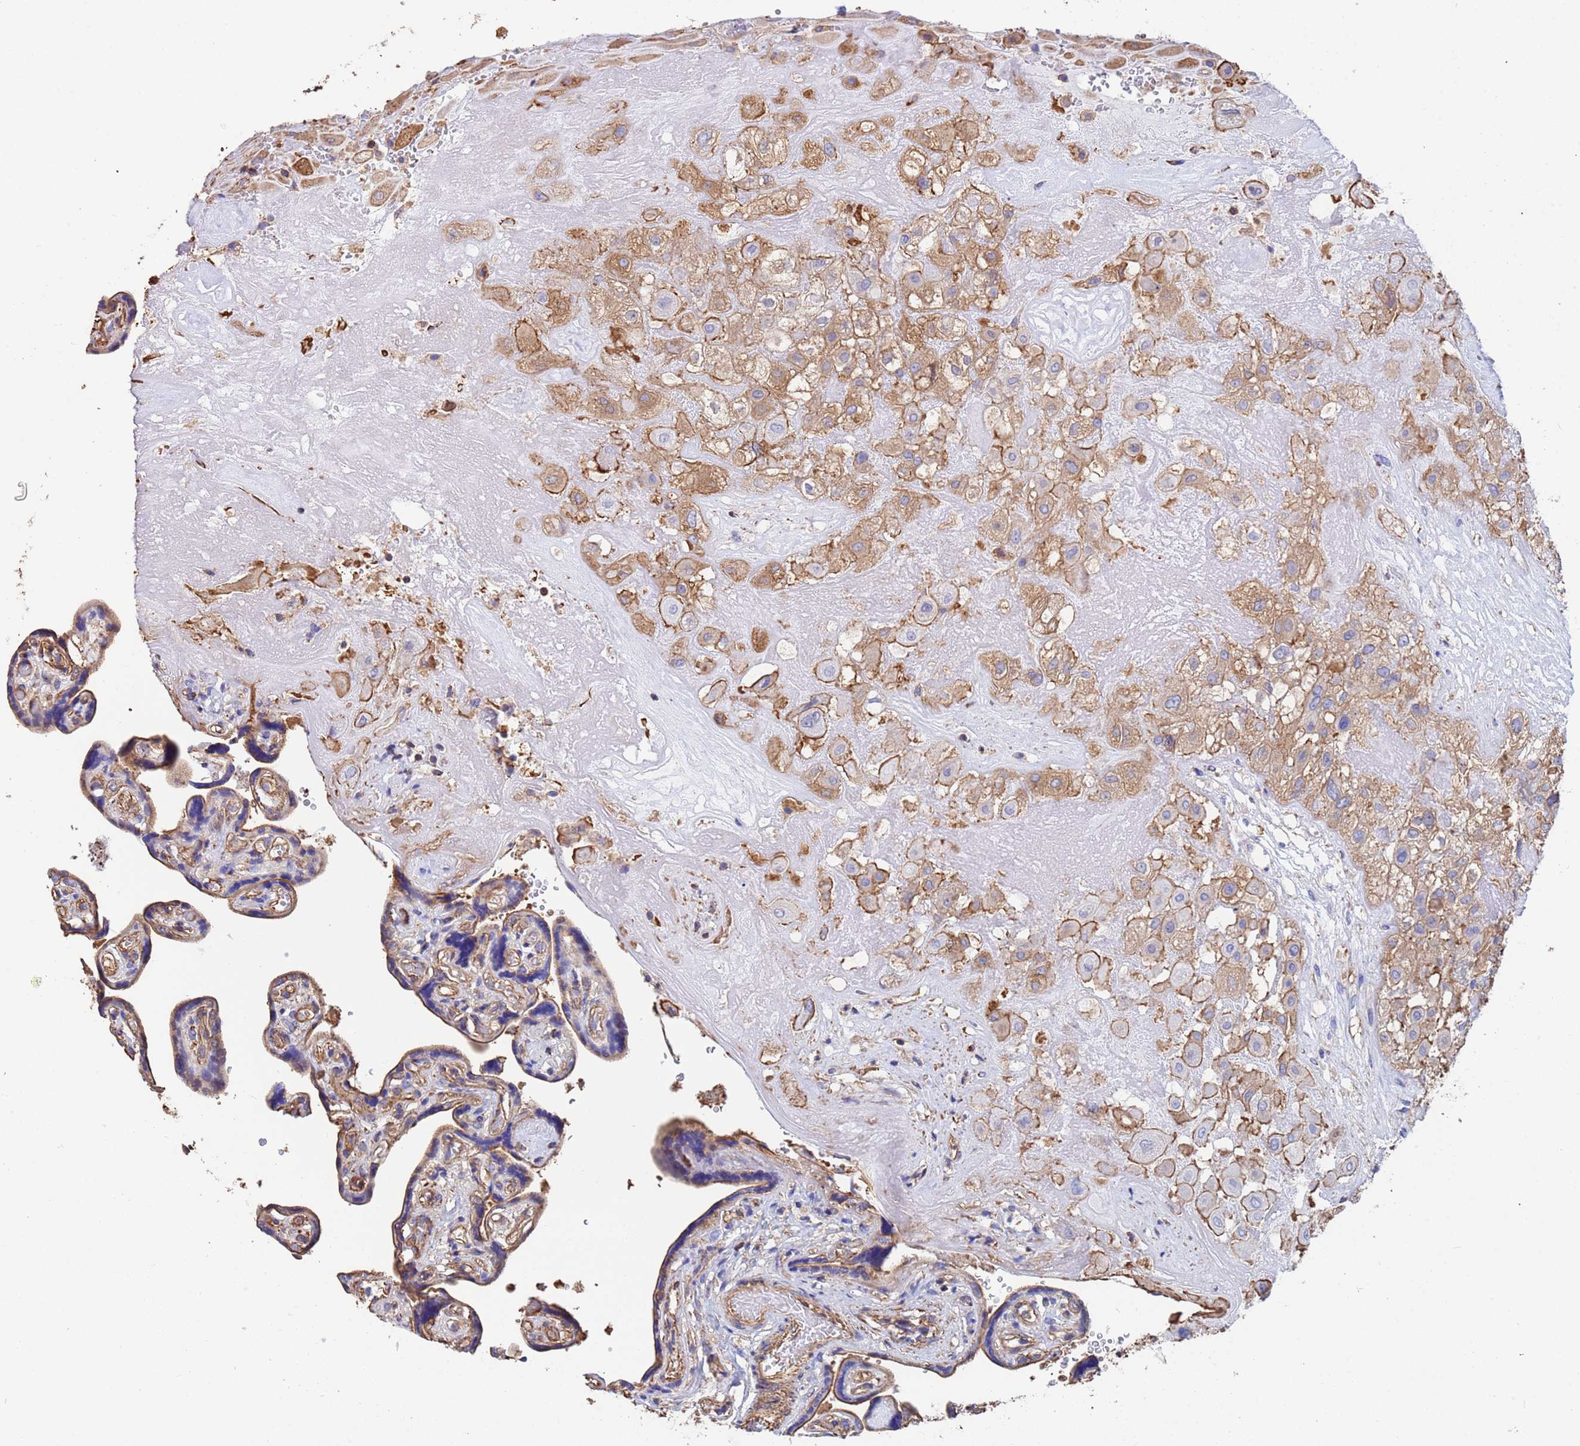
{"staining": {"intensity": "moderate", "quantity": ">75%", "location": "cytoplasmic/membranous"}, "tissue": "placenta", "cell_type": "Decidual cells", "image_type": "normal", "snomed": [{"axis": "morphology", "description": "Normal tissue, NOS"}, {"axis": "topography", "description": "Placenta"}], "caption": "This is an image of IHC staining of normal placenta, which shows moderate expression in the cytoplasmic/membranous of decidual cells.", "gene": "MYL12A", "patient": {"sex": "female", "age": 32}}